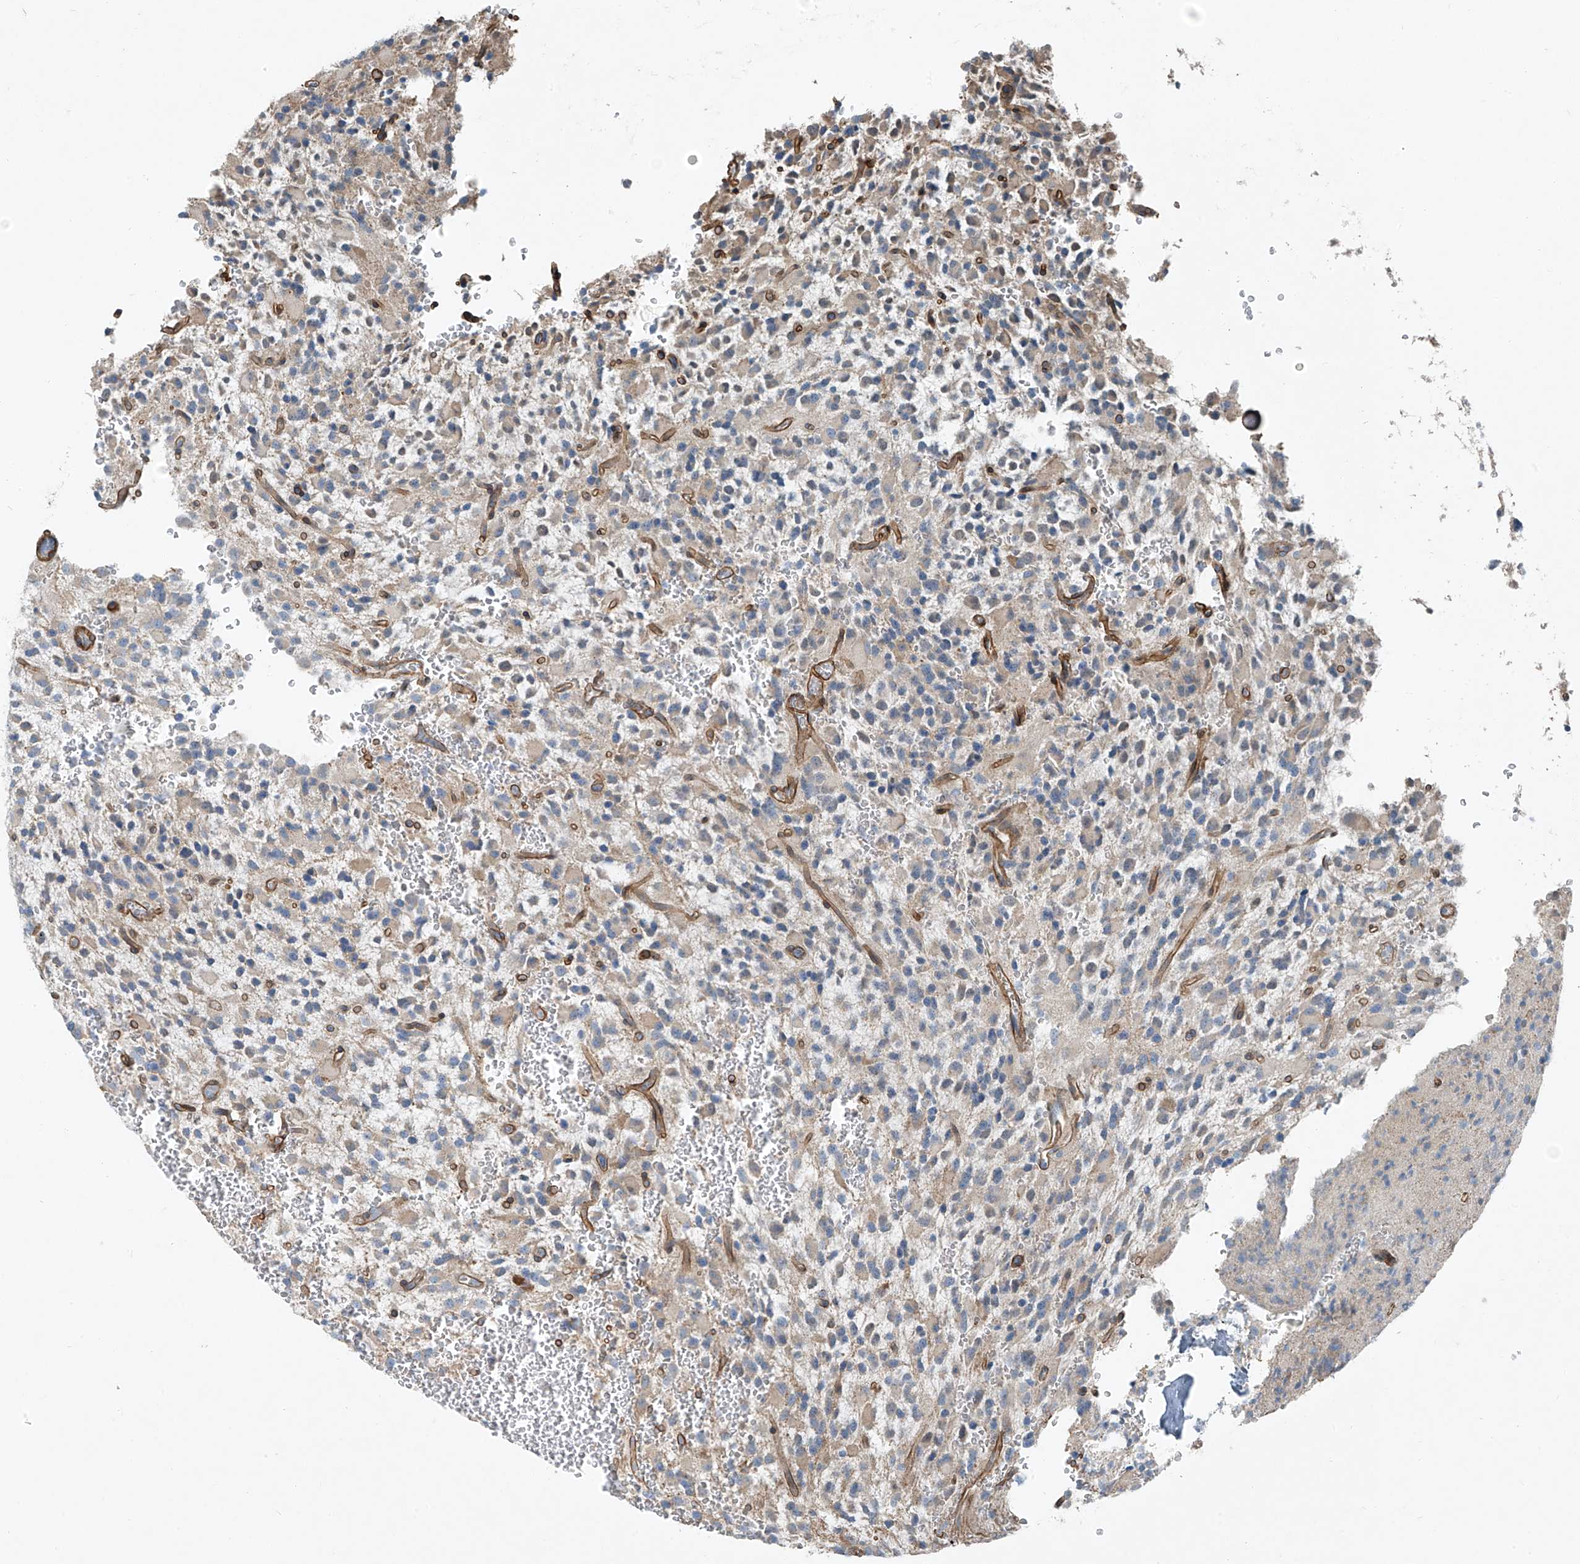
{"staining": {"intensity": "negative", "quantity": "none", "location": "none"}, "tissue": "glioma", "cell_type": "Tumor cells", "image_type": "cancer", "snomed": [{"axis": "morphology", "description": "Glioma, malignant, High grade"}, {"axis": "topography", "description": "Brain"}], "caption": "IHC photomicrograph of neoplastic tissue: human glioma stained with DAB demonstrates no significant protein expression in tumor cells.", "gene": "TNS2", "patient": {"sex": "male", "age": 34}}